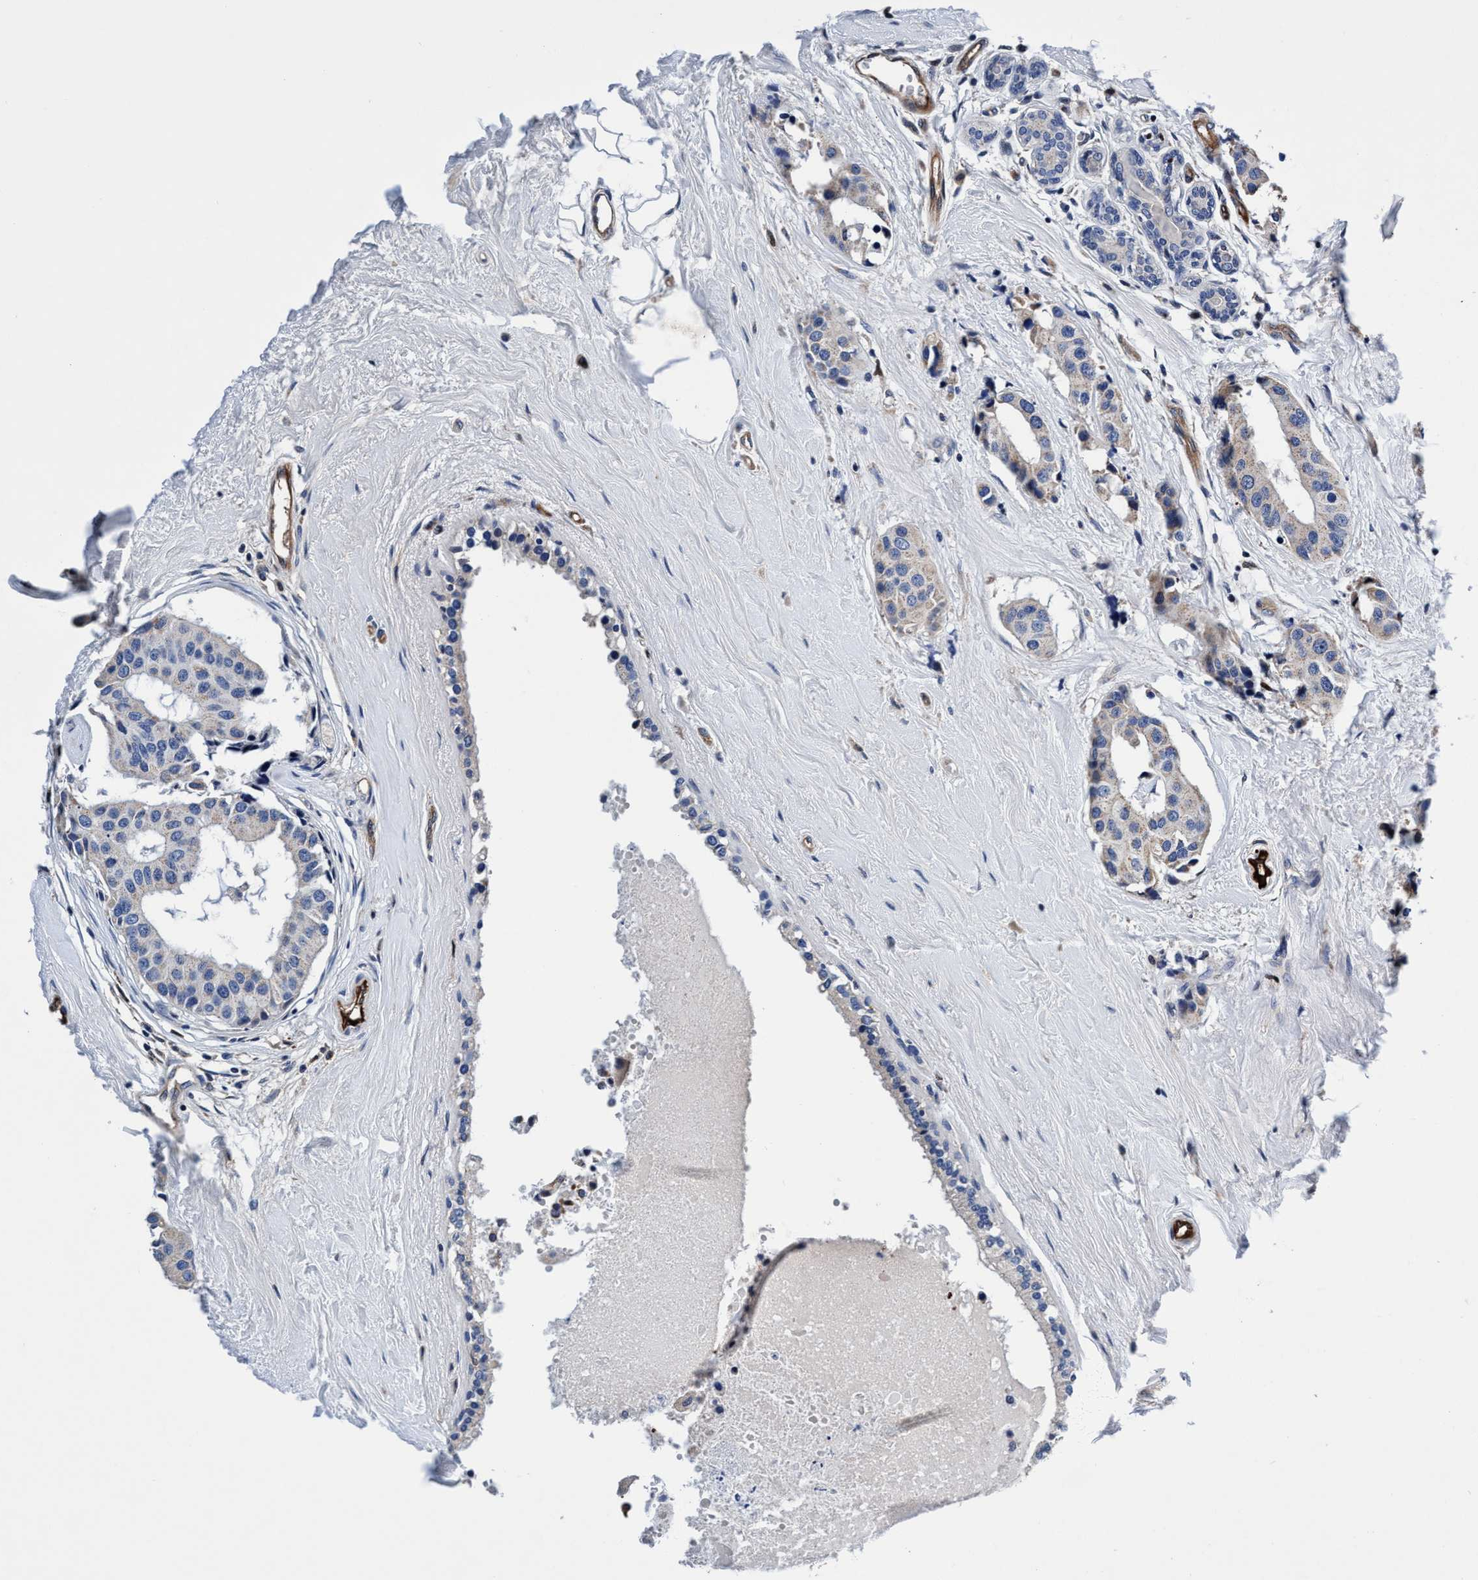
{"staining": {"intensity": "weak", "quantity": "25%-75%", "location": "cytoplasmic/membranous"}, "tissue": "breast cancer", "cell_type": "Tumor cells", "image_type": "cancer", "snomed": [{"axis": "morphology", "description": "Normal tissue, NOS"}, {"axis": "morphology", "description": "Duct carcinoma"}, {"axis": "topography", "description": "Breast"}], "caption": "Protein analysis of breast cancer tissue demonstrates weak cytoplasmic/membranous staining in about 25%-75% of tumor cells.", "gene": "UBALD2", "patient": {"sex": "female", "age": 39}}